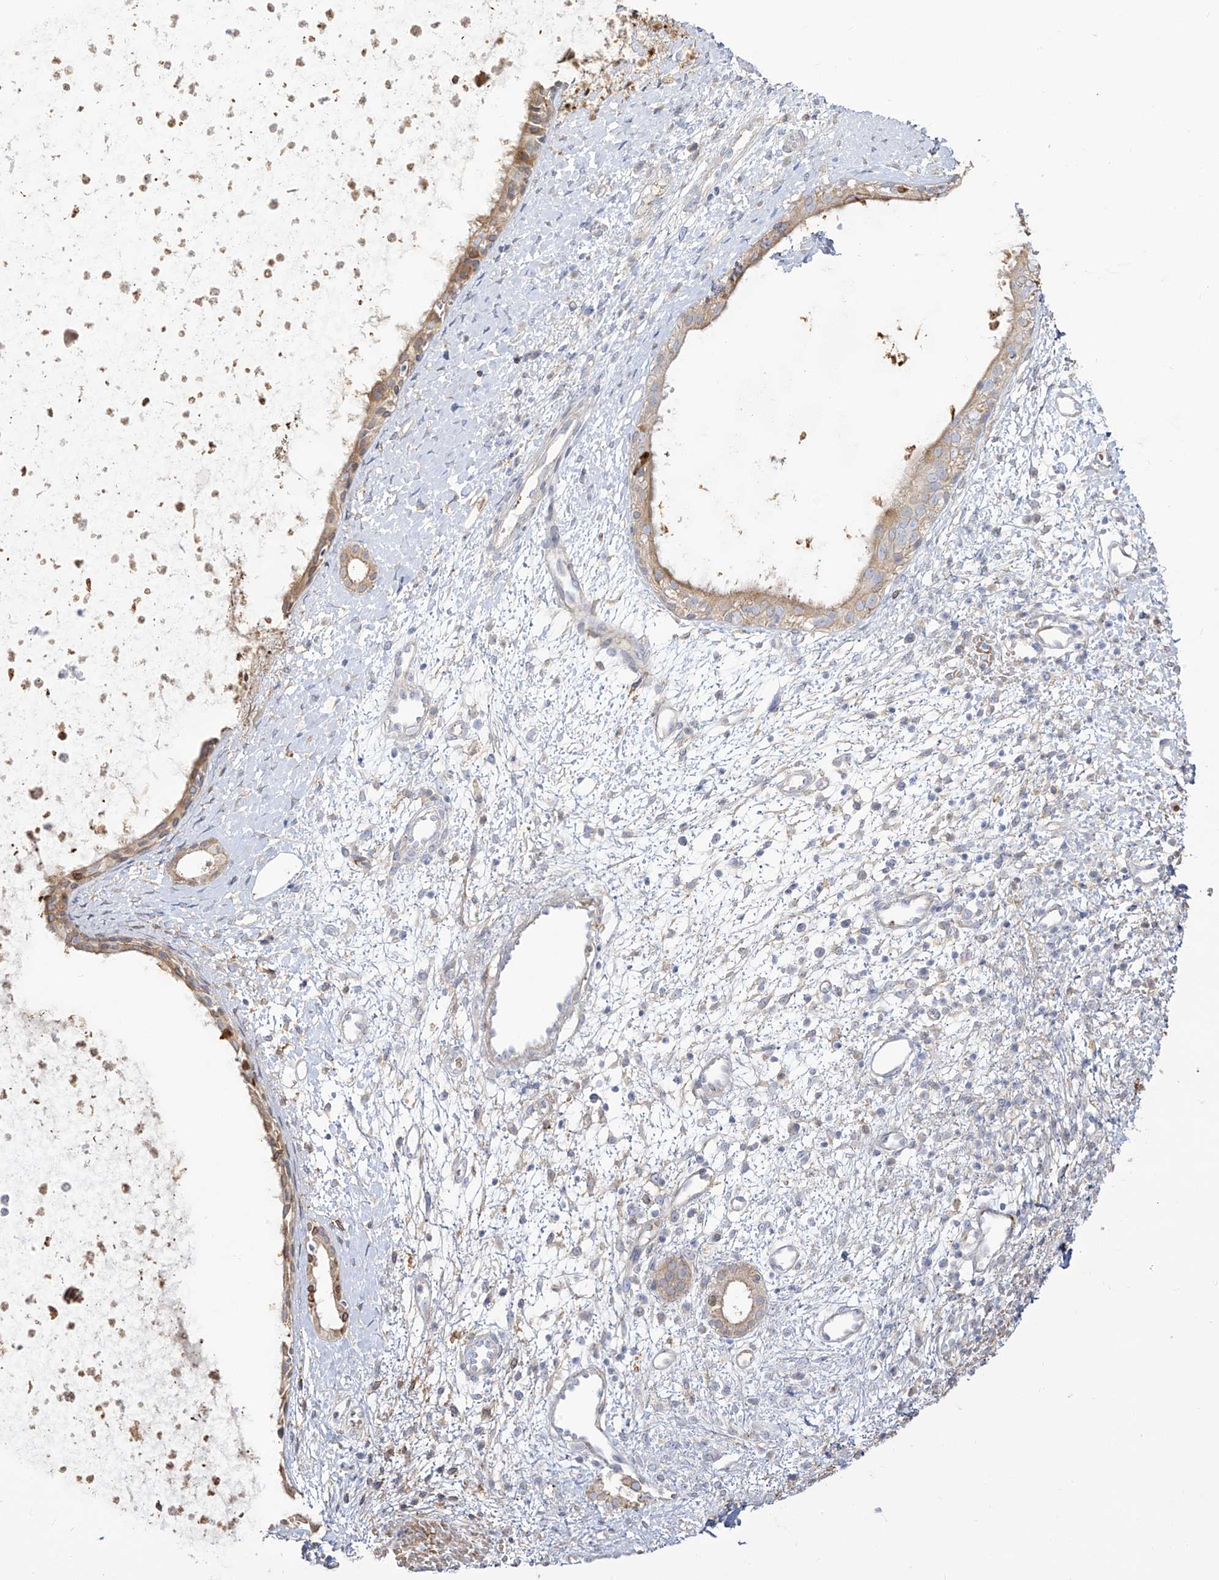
{"staining": {"intensity": "moderate", "quantity": ">75%", "location": "cytoplasmic/membranous"}, "tissue": "nasopharynx", "cell_type": "Respiratory epithelial cells", "image_type": "normal", "snomed": [{"axis": "morphology", "description": "Normal tissue, NOS"}, {"axis": "topography", "description": "Nasopharynx"}], "caption": "About >75% of respiratory epithelial cells in normal nasopharynx show moderate cytoplasmic/membranous protein staining as visualized by brown immunohistochemical staining.", "gene": "ZGRF1", "patient": {"sex": "male", "age": 22}}